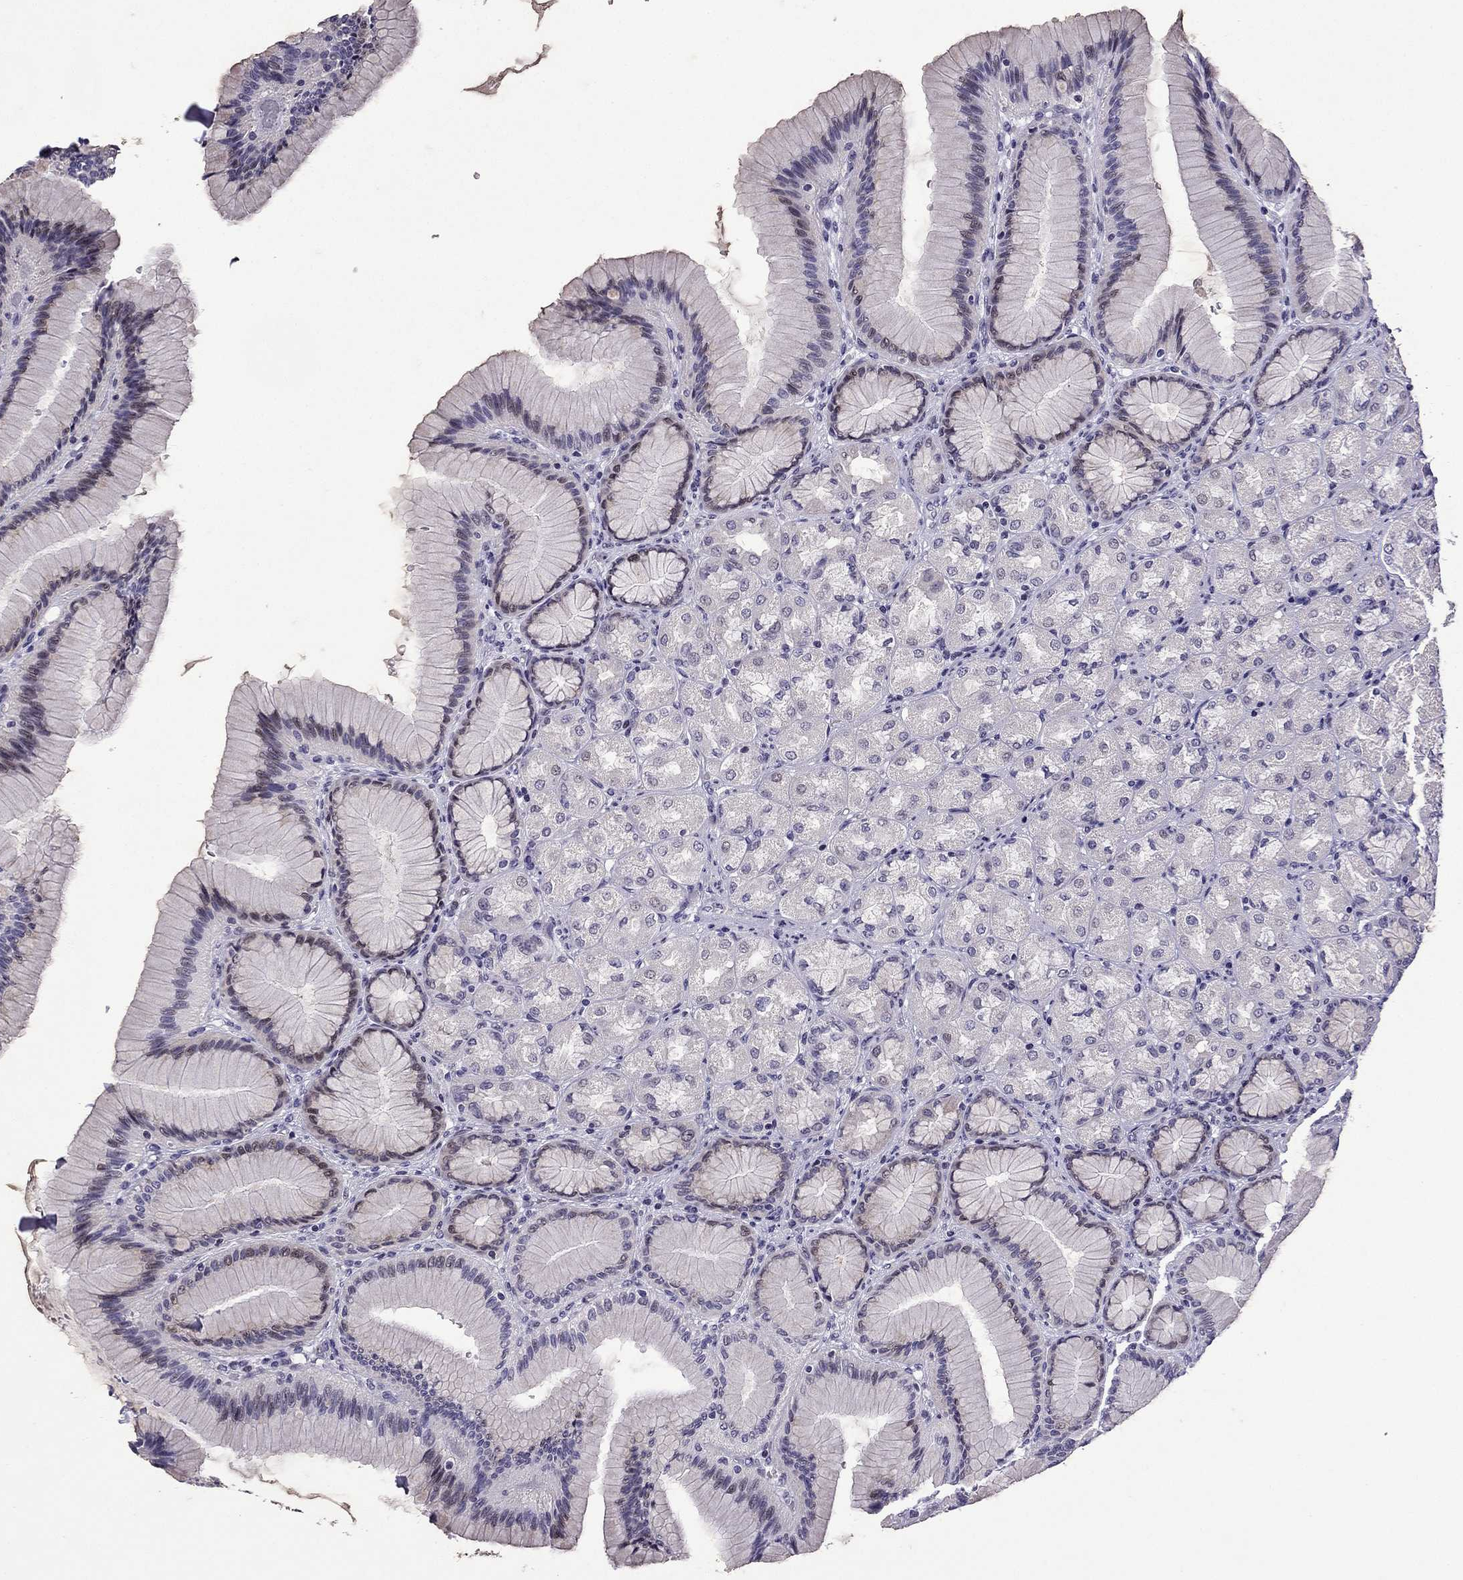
{"staining": {"intensity": "negative", "quantity": "none", "location": "none"}, "tissue": "stomach", "cell_type": "Glandular cells", "image_type": "normal", "snomed": [{"axis": "morphology", "description": "Normal tissue, NOS"}, {"axis": "morphology", "description": "Adenocarcinoma, NOS"}, {"axis": "morphology", "description": "Adenocarcinoma, High grade"}, {"axis": "topography", "description": "Stomach, upper"}, {"axis": "topography", "description": "Stomach"}], "caption": "DAB (3,3'-diaminobenzidine) immunohistochemical staining of normal stomach shows no significant positivity in glandular cells. (DAB immunohistochemistry visualized using brightfield microscopy, high magnification).", "gene": "TTN", "patient": {"sex": "female", "age": 65}}